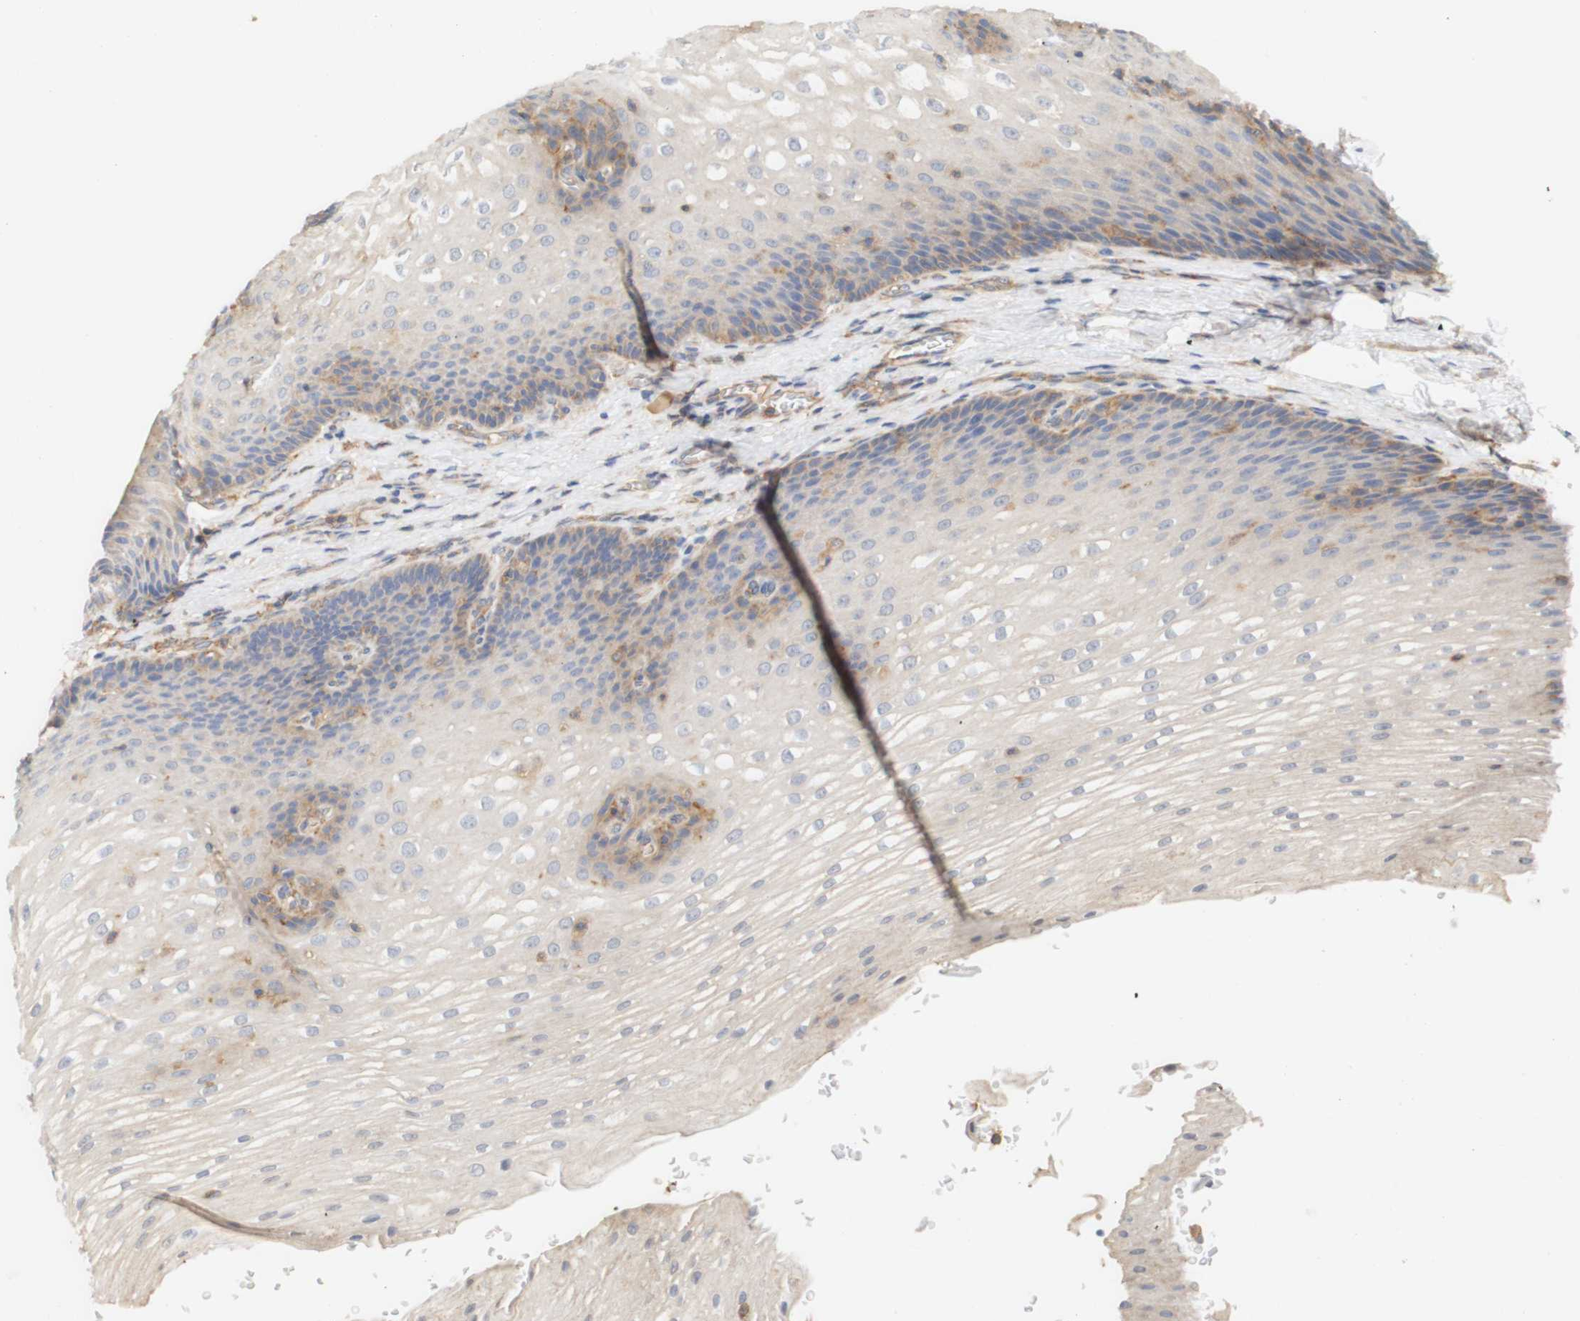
{"staining": {"intensity": "moderate", "quantity": "25%-75%", "location": "cytoplasmic/membranous"}, "tissue": "esophagus", "cell_type": "Squamous epithelial cells", "image_type": "normal", "snomed": [{"axis": "morphology", "description": "Normal tissue, NOS"}, {"axis": "topography", "description": "Esophagus"}], "caption": "Esophagus stained with a brown dye exhibits moderate cytoplasmic/membranous positive positivity in approximately 25%-75% of squamous epithelial cells.", "gene": "PCDH7", "patient": {"sex": "male", "age": 48}}